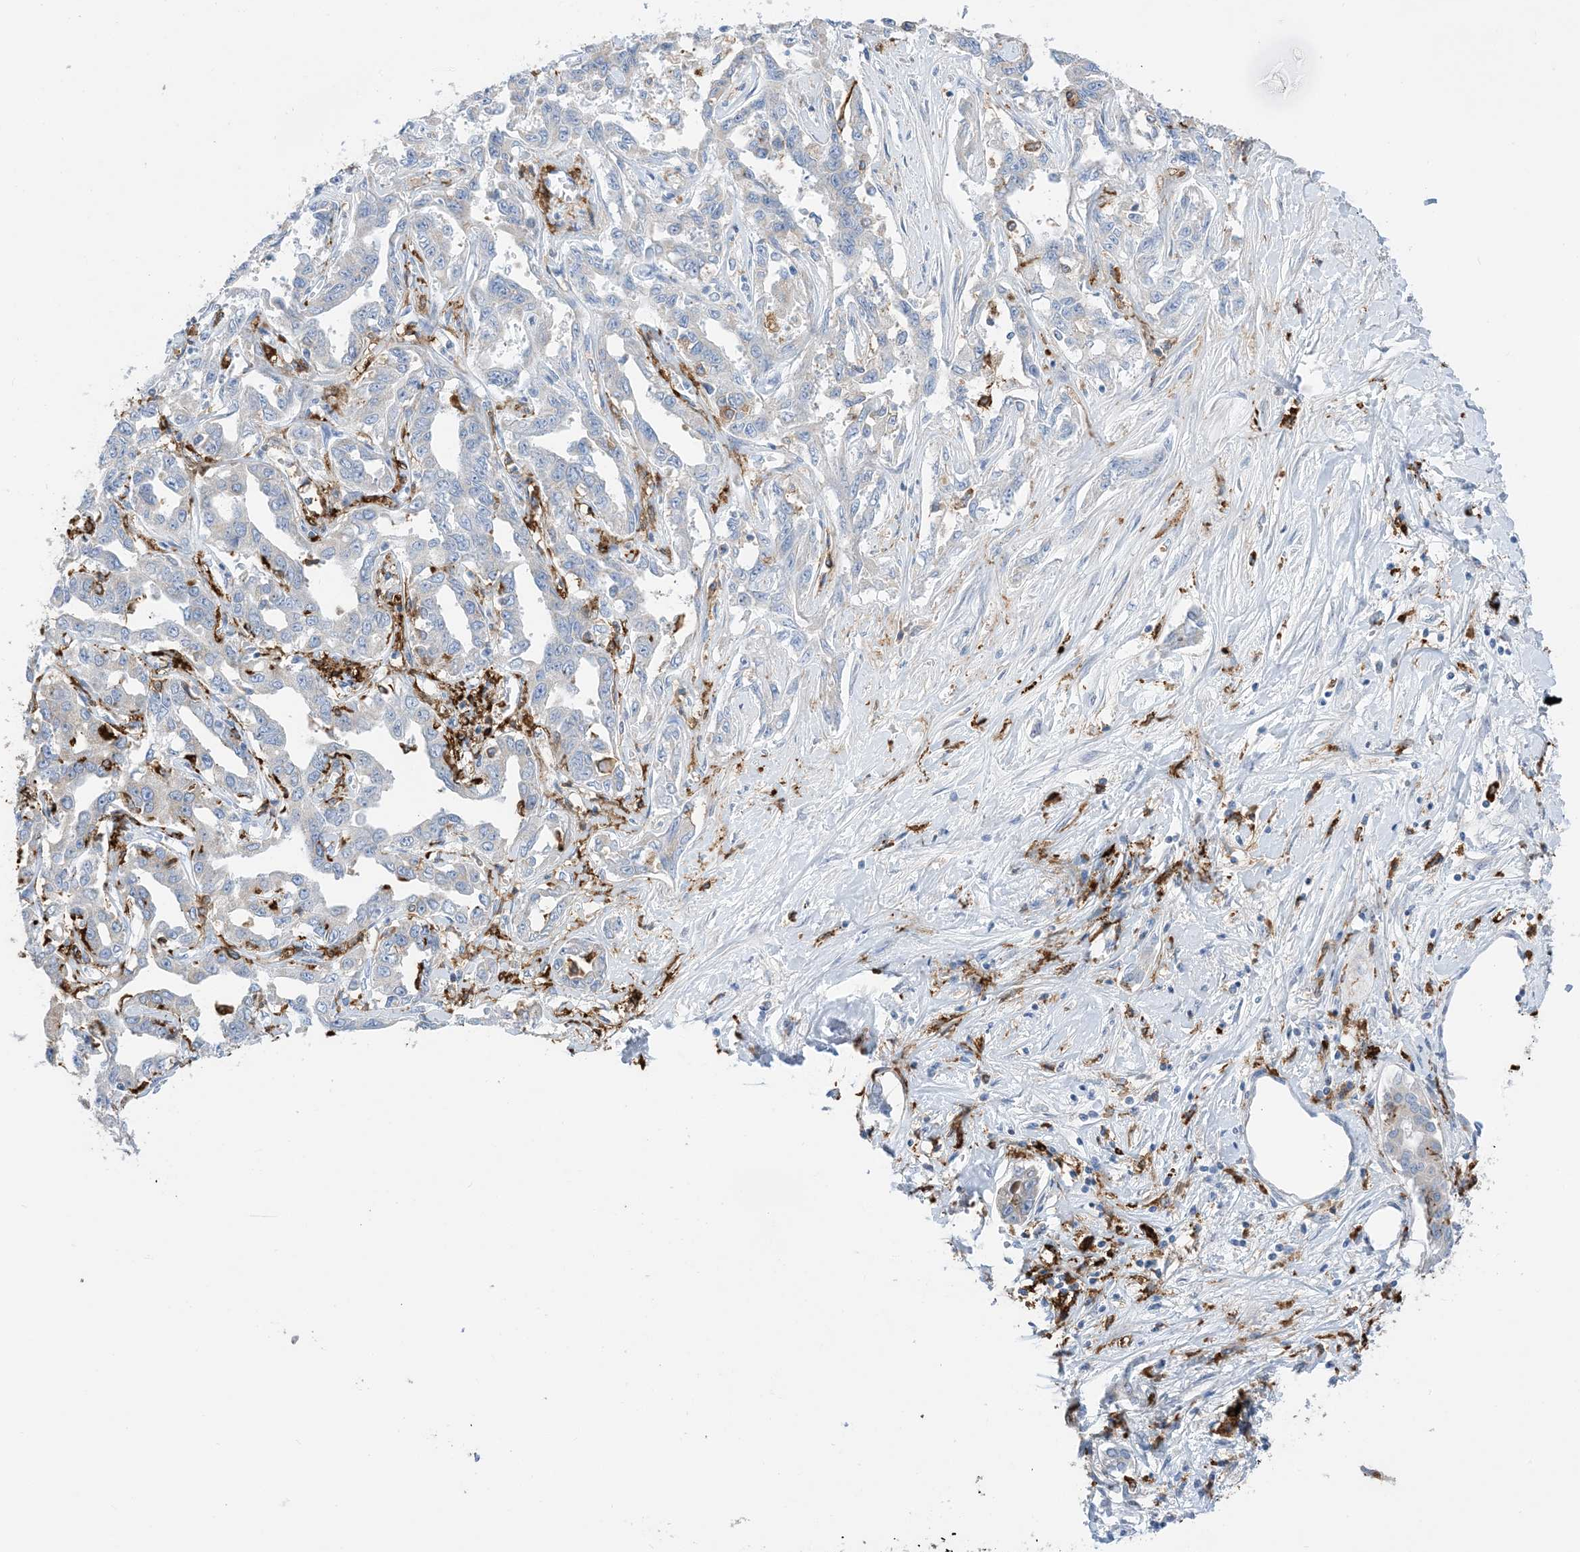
{"staining": {"intensity": "negative", "quantity": "none", "location": "none"}, "tissue": "liver cancer", "cell_type": "Tumor cells", "image_type": "cancer", "snomed": [{"axis": "morphology", "description": "Cholangiocarcinoma"}, {"axis": "topography", "description": "Liver"}], "caption": "DAB (3,3'-diaminobenzidine) immunohistochemical staining of cholangiocarcinoma (liver) shows no significant expression in tumor cells.", "gene": "DPH3", "patient": {"sex": "male", "age": 59}}